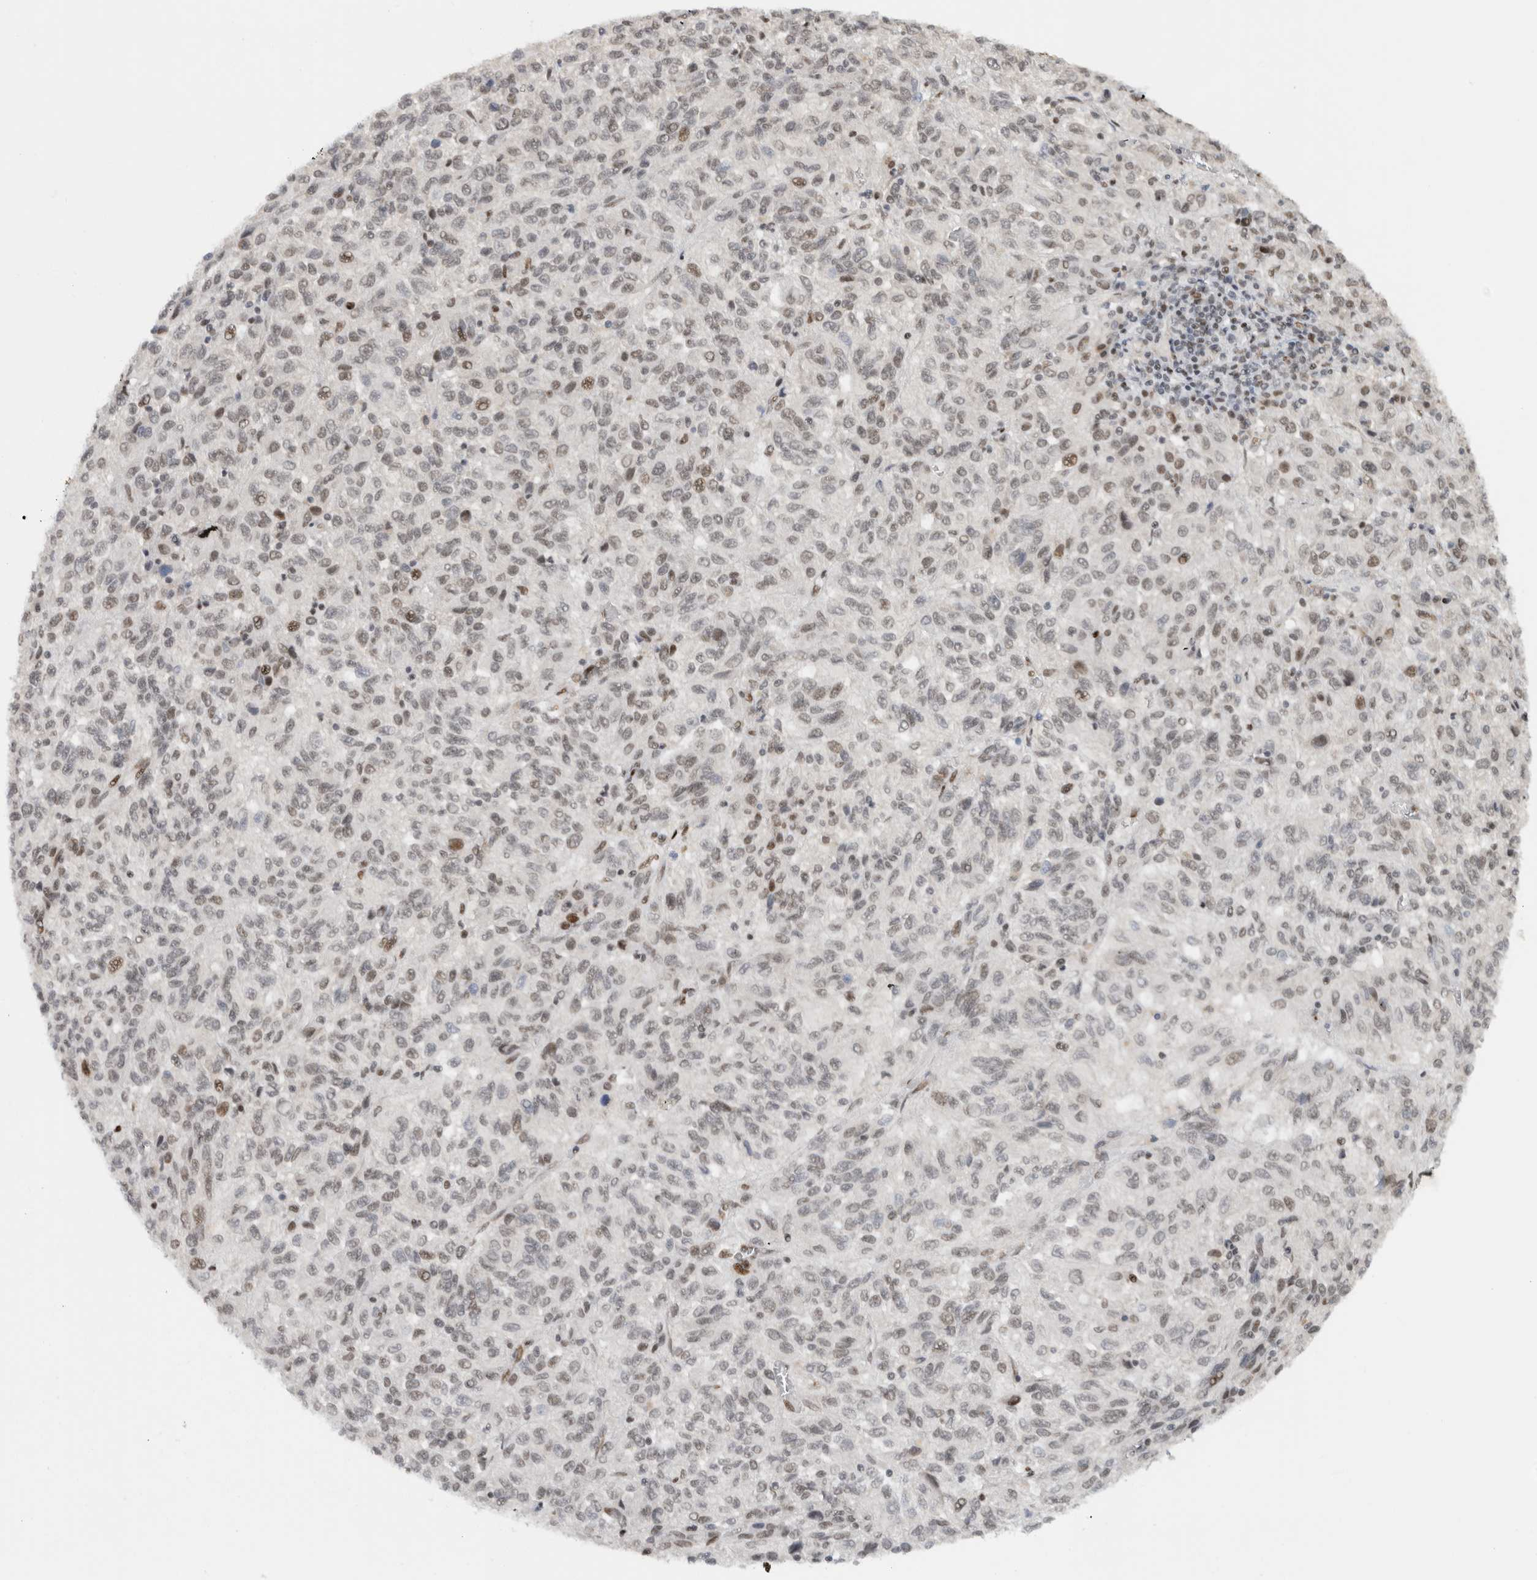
{"staining": {"intensity": "weak", "quantity": "25%-75%", "location": "nuclear"}, "tissue": "melanoma", "cell_type": "Tumor cells", "image_type": "cancer", "snomed": [{"axis": "morphology", "description": "Malignant melanoma, Metastatic site"}, {"axis": "topography", "description": "Lung"}], "caption": "Immunohistochemical staining of human melanoma demonstrates low levels of weak nuclear staining in about 25%-75% of tumor cells.", "gene": "HNRNPR", "patient": {"sex": "male", "age": 64}}